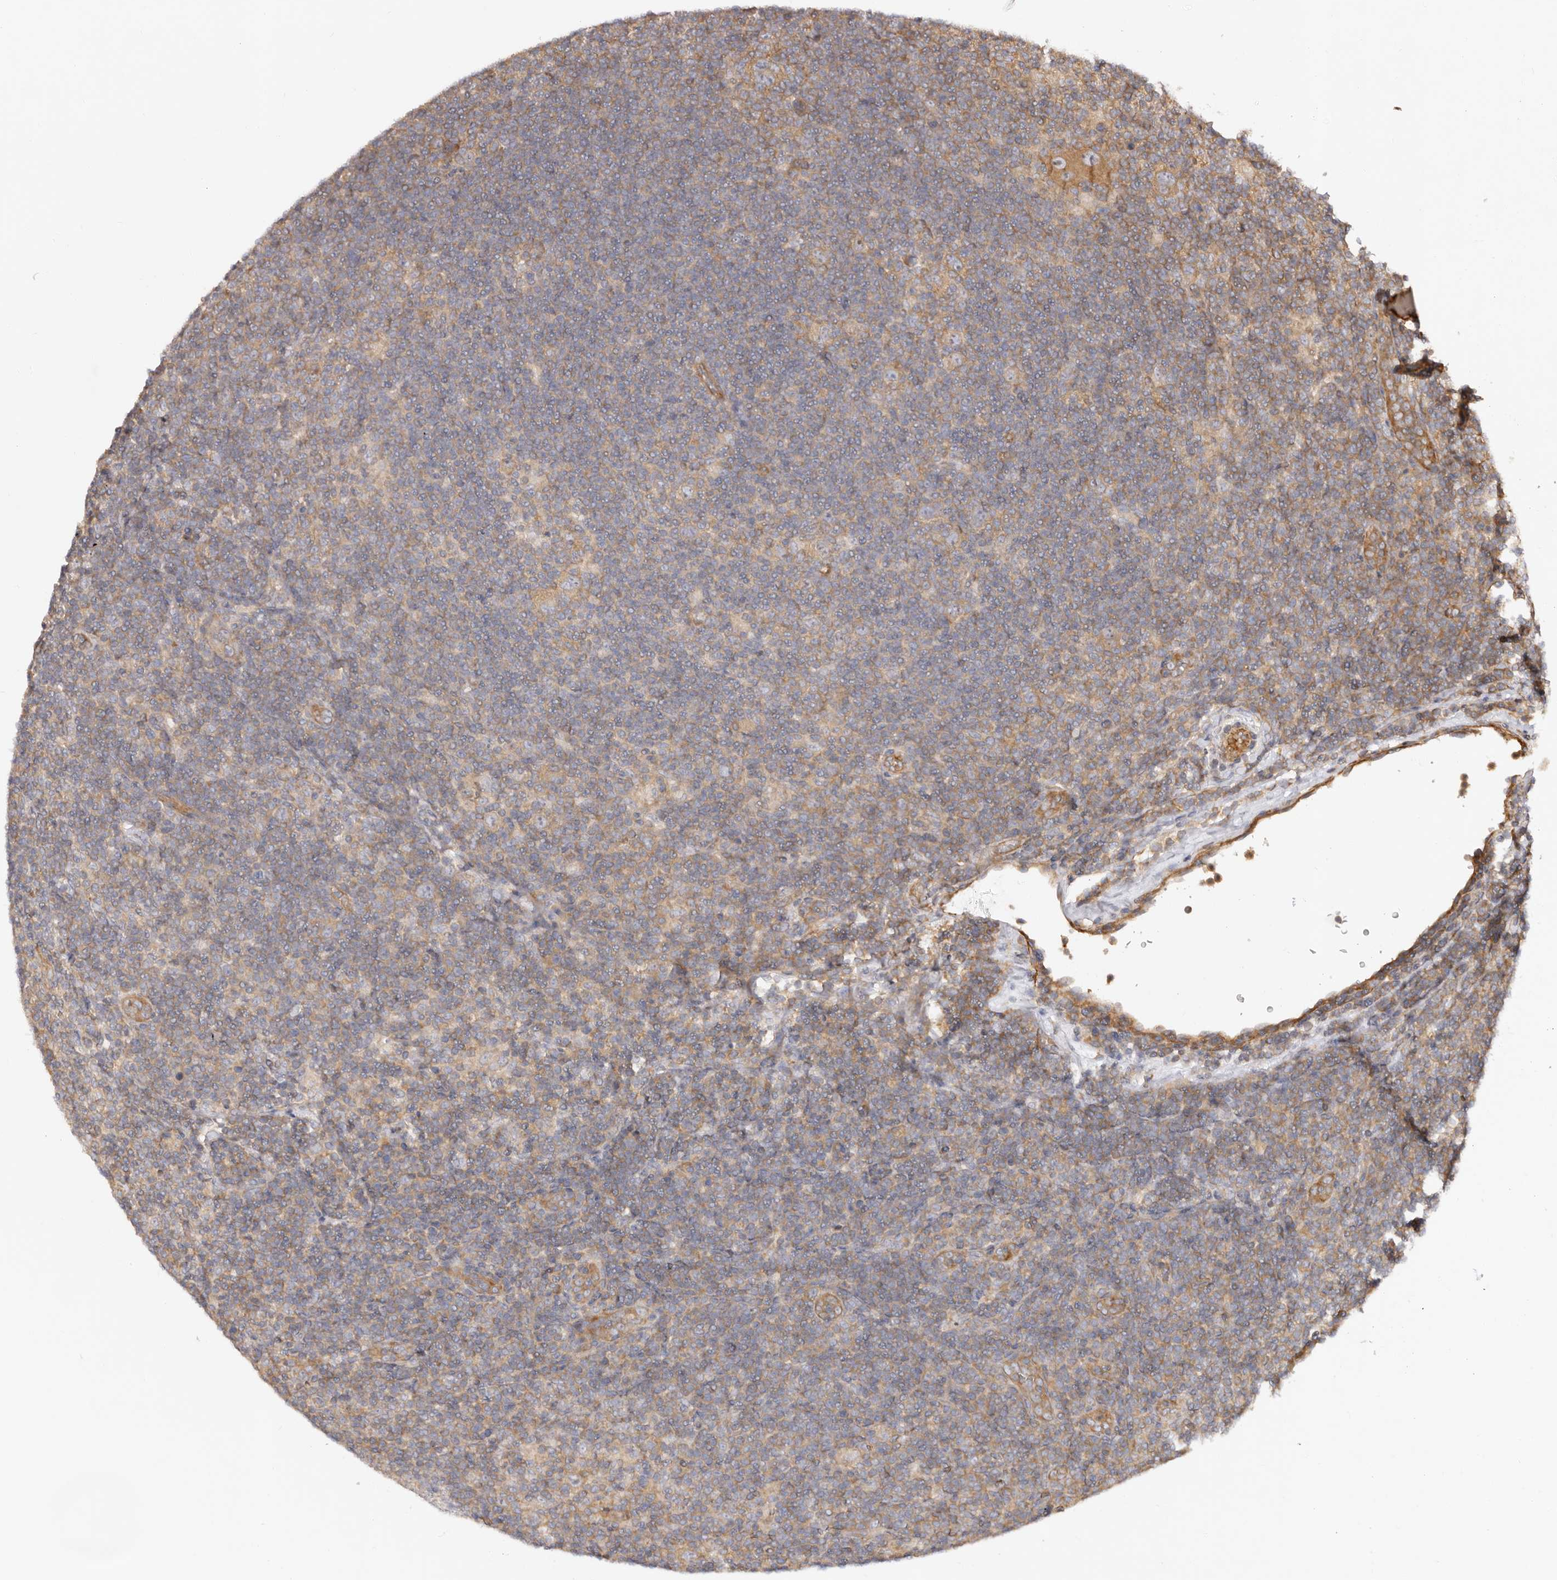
{"staining": {"intensity": "weak", "quantity": "<25%", "location": "cytoplasmic/membranous"}, "tissue": "lymphoma", "cell_type": "Tumor cells", "image_type": "cancer", "snomed": [{"axis": "morphology", "description": "Hodgkin's disease, NOS"}, {"axis": "topography", "description": "Lymph node"}], "caption": "Protein analysis of lymphoma exhibits no significant staining in tumor cells.", "gene": "RPS6", "patient": {"sex": "female", "age": 57}}